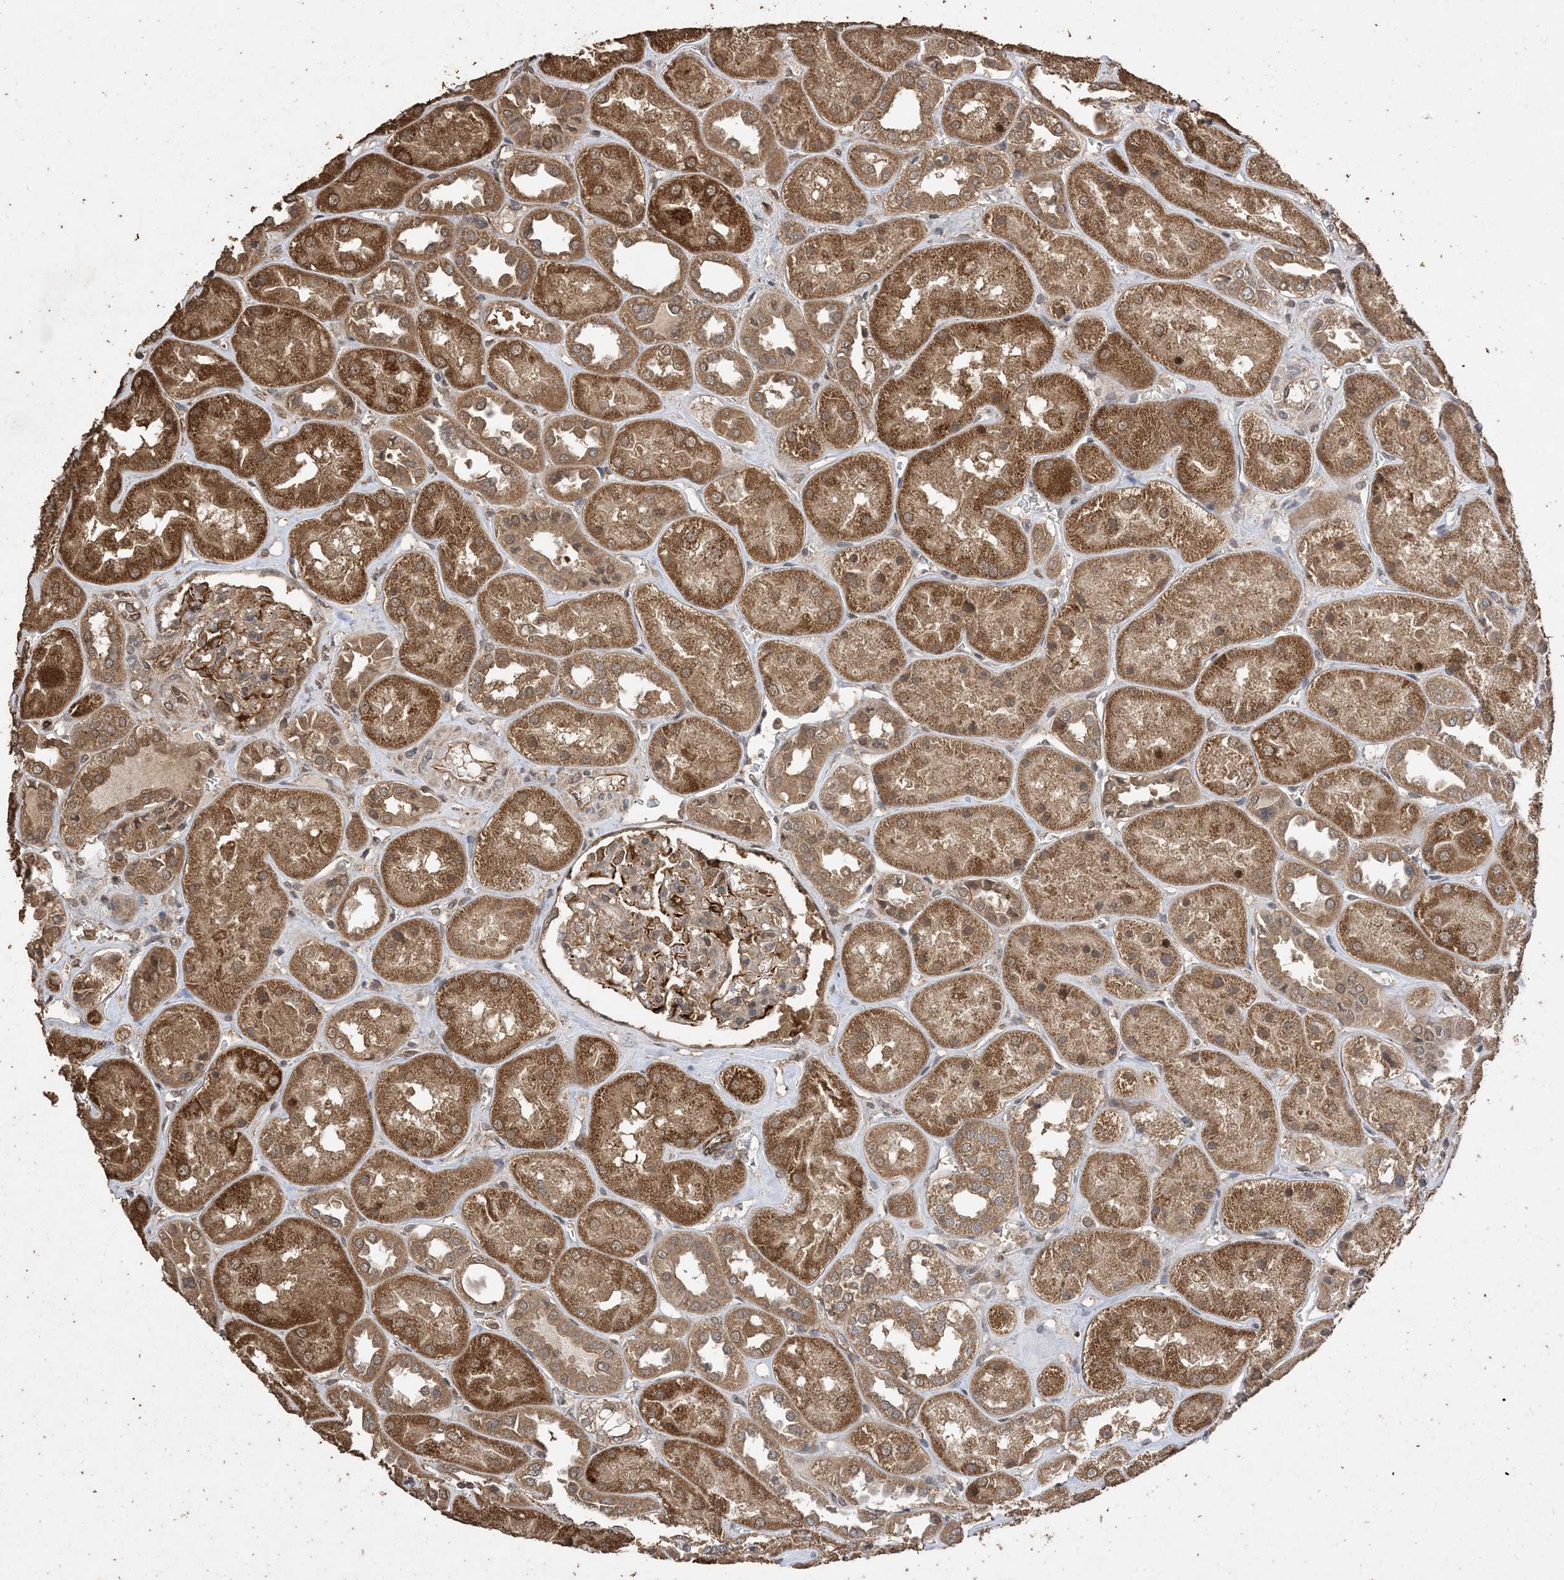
{"staining": {"intensity": "moderate", "quantity": "25%-75%", "location": "cytoplasmic/membranous"}, "tissue": "kidney", "cell_type": "Cells in glomeruli", "image_type": "normal", "snomed": [{"axis": "morphology", "description": "Normal tissue, NOS"}, {"axis": "topography", "description": "Kidney"}], "caption": "Kidney stained for a protein shows moderate cytoplasmic/membranous positivity in cells in glomeruli. Using DAB (3,3'-diaminobenzidine) (brown) and hematoxylin (blue) stains, captured at high magnification using brightfield microscopy.", "gene": "ZKSCAN5", "patient": {"sex": "male", "age": 70}}